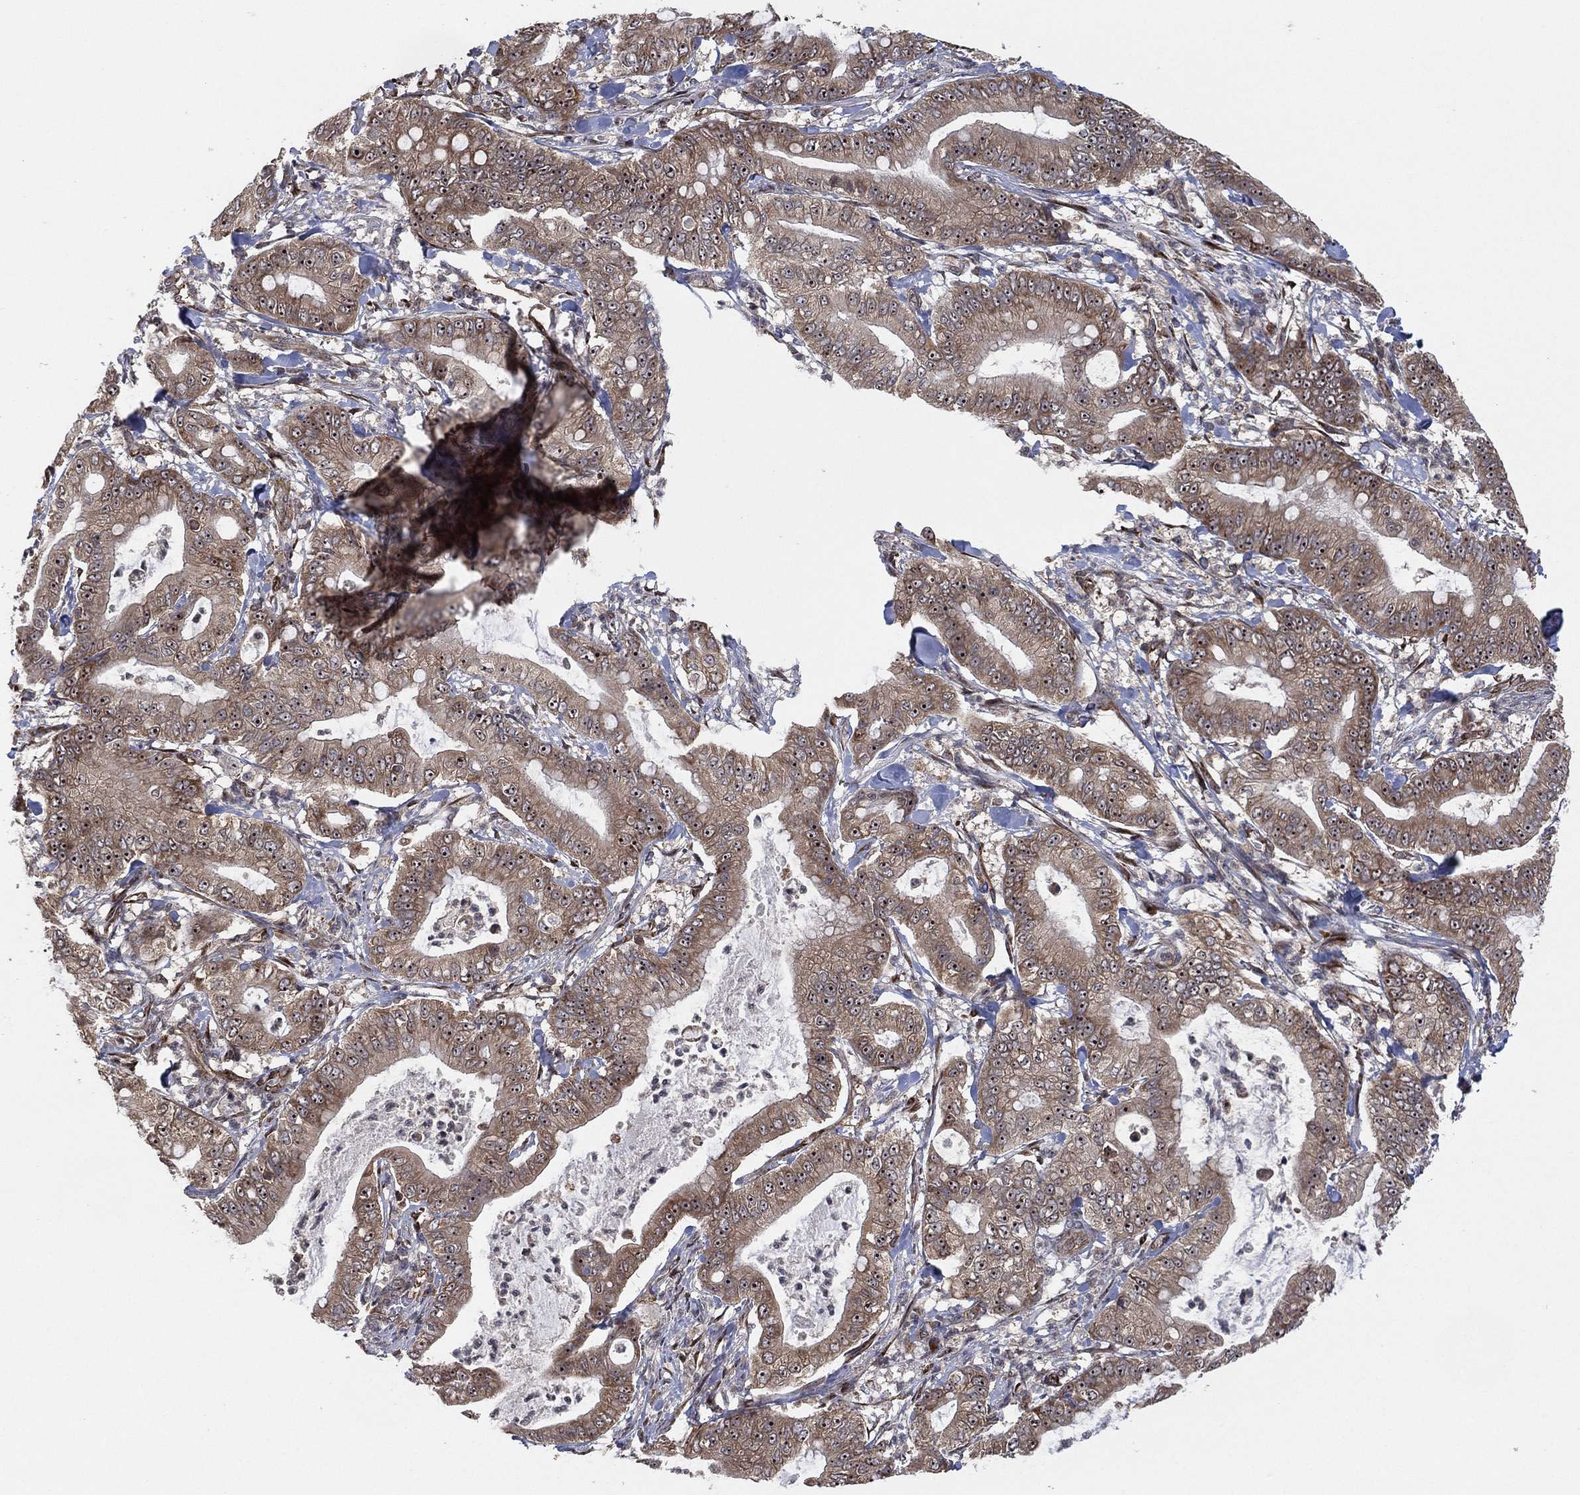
{"staining": {"intensity": "weak", "quantity": ">75%", "location": "cytoplasmic/membranous,nuclear"}, "tissue": "pancreatic cancer", "cell_type": "Tumor cells", "image_type": "cancer", "snomed": [{"axis": "morphology", "description": "Adenocarcinoma, NOS"}, {"axis": "topography", "description": "Pancreas"}], "caption": "Immunohistochemistry (IHC) (DAB) staining of human pancreatic cancer displays weak cytoplasmic/membranous and nuclear protein staining in approximately >75% of tumor cells.", "gene": "TMCO1", "patient": {"sex": "male", "age": 71}}